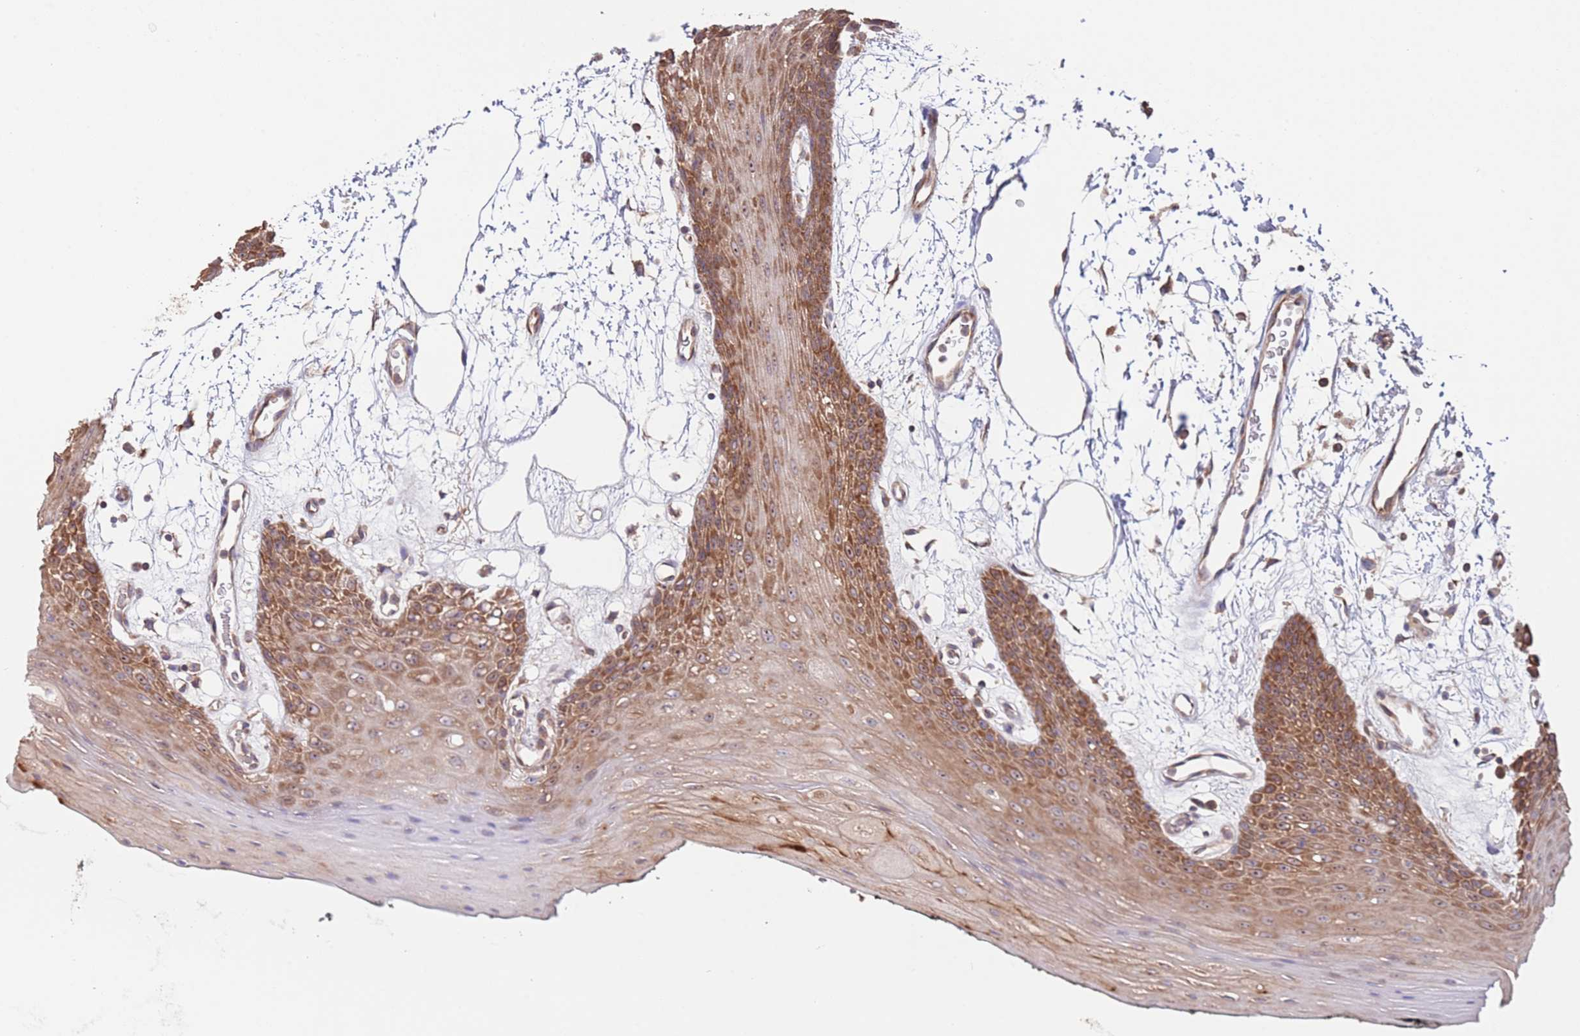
{"staining": {"intensity": "moderate", "quantity": ">75%", "location": "cytoplasmic/membranous"}, "tissue": "oral mucosa", "cell_type": "Squamous epithelial cells", "image_type": "normal", "snomed": [{"axis": "morphology", "description": "Normal tissue, NOS"}, {"axis": "topography", "description": "Oral tissue"}, {"axis": "topography", "description": "Tounge, NOS"}], "caption": "Immunohistochemical staining of unremarkable human oral mucosa shows >75% levels of moderate cytoplasmic/membranous protein positivity in approximately >75% of squamous epithelial cells.", "gene": "EIF3F", "patient": {"sex": "female", "age": 59}}